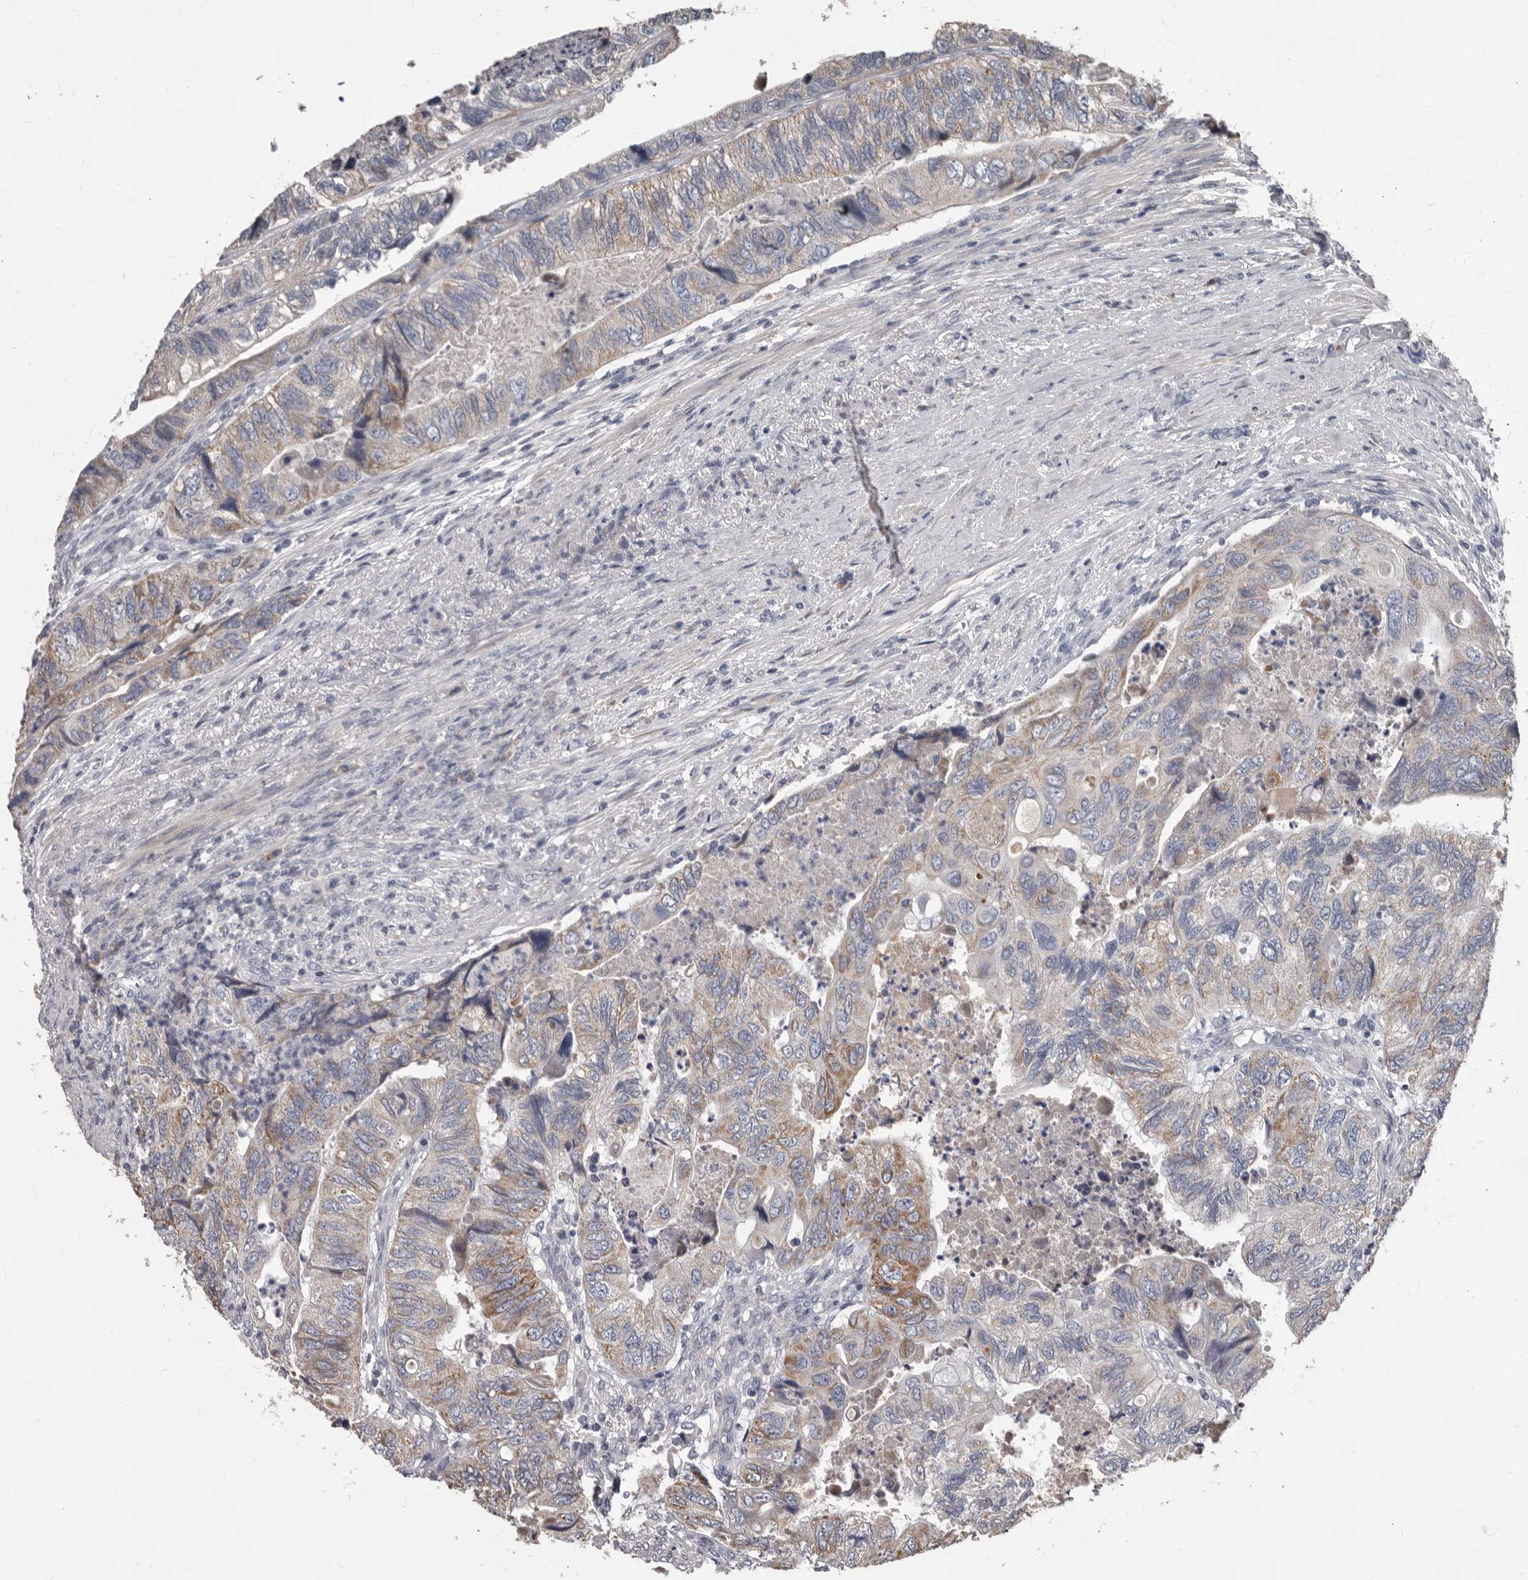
{"staining": {"intensity": "moderate", "quantity": "<25%", "location": "cytoplasmic/membranous"}, "tissue": "colorectal cancer", "cell_type": "Tumor cells", "image_type": "cancer", "snomed": [{"axis": "morphology", "description": "Adenocarcinoma, NOS"}, {"axis": "topography", "description": "Rectum"}], "caption": "Approximately <25% of tumor cells in human adenocarcinoma (colorectal) display moderate cytoplasmic/membranous protein expression as visualized by brown immunohistochemical staining.", "gene": "ALDH5A1", "patient": {"sex": "male", "age": 63}}